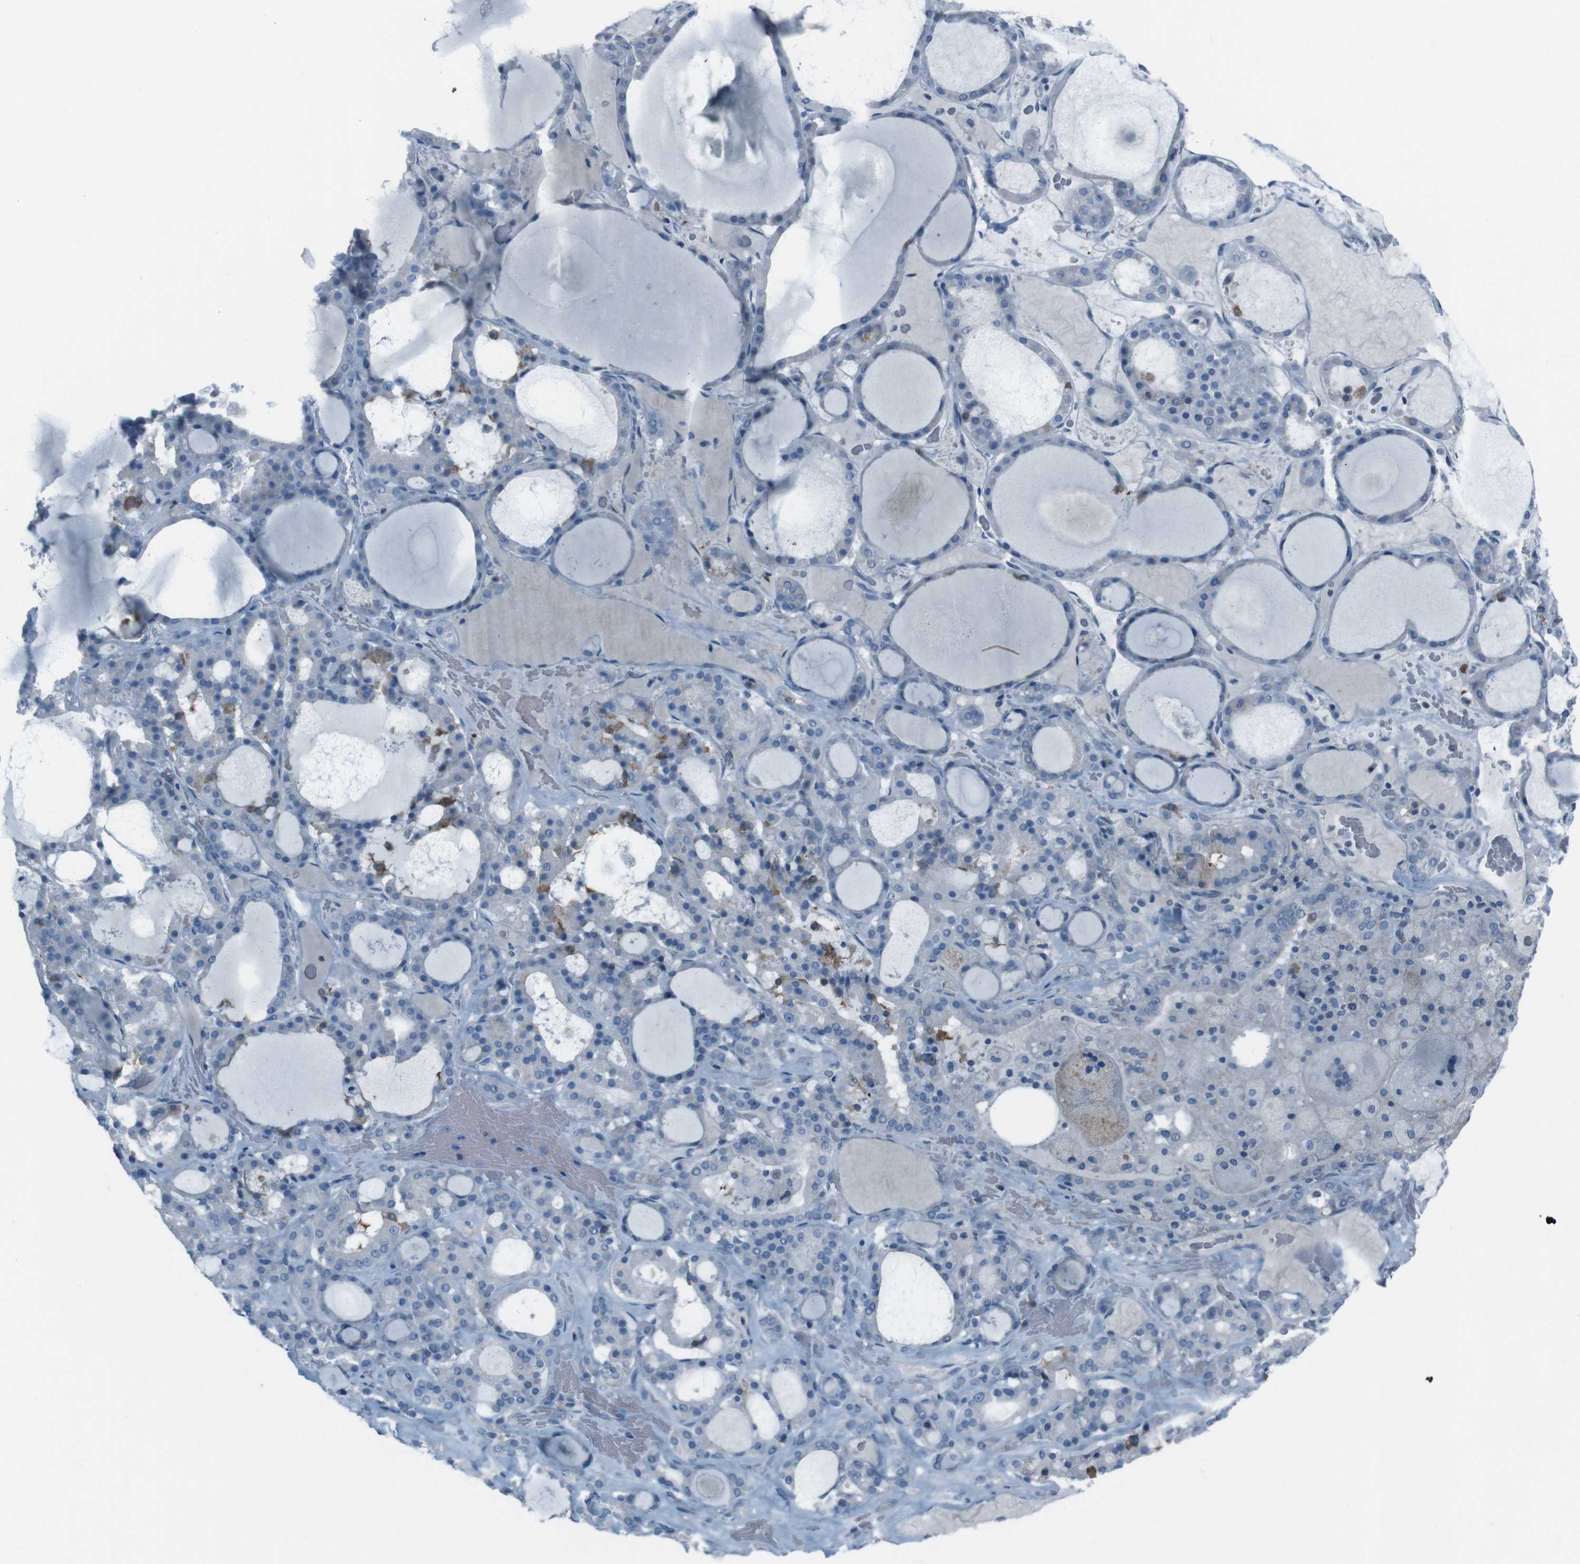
{"staining": {"intensity": "strong", "quantity": "<25%", "location": "cytoplasmic/membranous"}, "tissue": "thyroid gland", "cell_type": "Glandular cells", "image_type": "normal", "snomed": [{"axis": "morphology", "description": "Normal tissue, NOS"}, {"axis": "morphology", "description": "Carcinoma, NOS"}, {"axis": "topography", "description": "Thyroid gland"}], "caption": "The histopathology image shows a brown stain indicating the presence of a protein in the cytoplasmic/membranous of glandular cells in thyroid gland.", "gene": "ST6GAL1", "patient": {"sex": "female", "age": 86}}